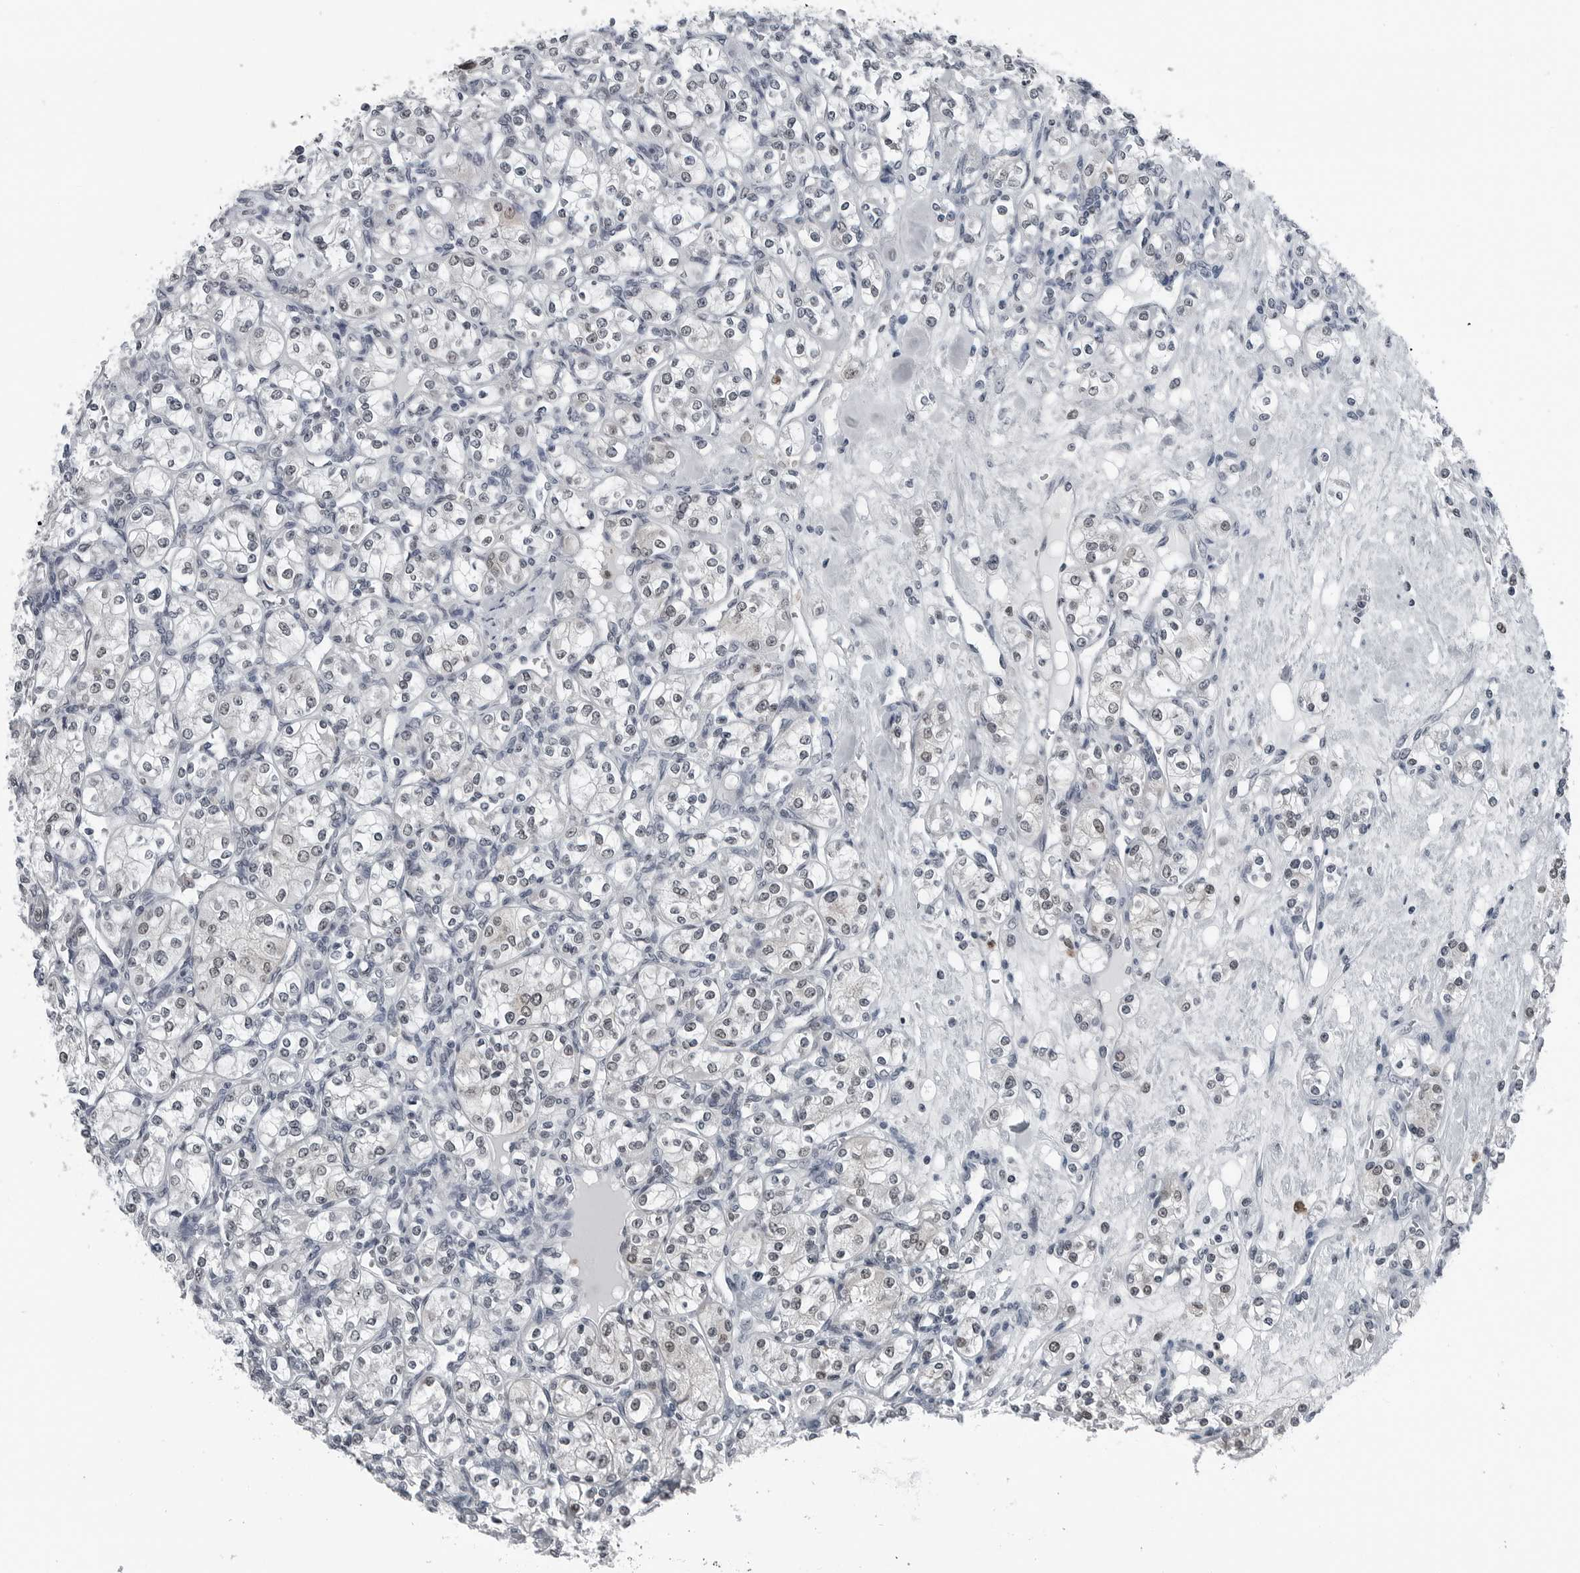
{"staining": {"intensity": "moderate", "quantity": "<25%", "location": "nuclear"}, "tissue": "renal cancer", "cell_type": "Tumor cells", "image_type": "cancer", "snomed": [{"axis": "morphology", "description": "Adenocarcinoma, NOS"}, {"axis": "topography", "description": "Kidney"}], "caption": "Tumor cells demonstrate moderate nuclear expression in about <25% of cells in adenocarcinoma (renal).", "gene": "AKR1A1", "patient": {"sex": "male", "age": 77}}